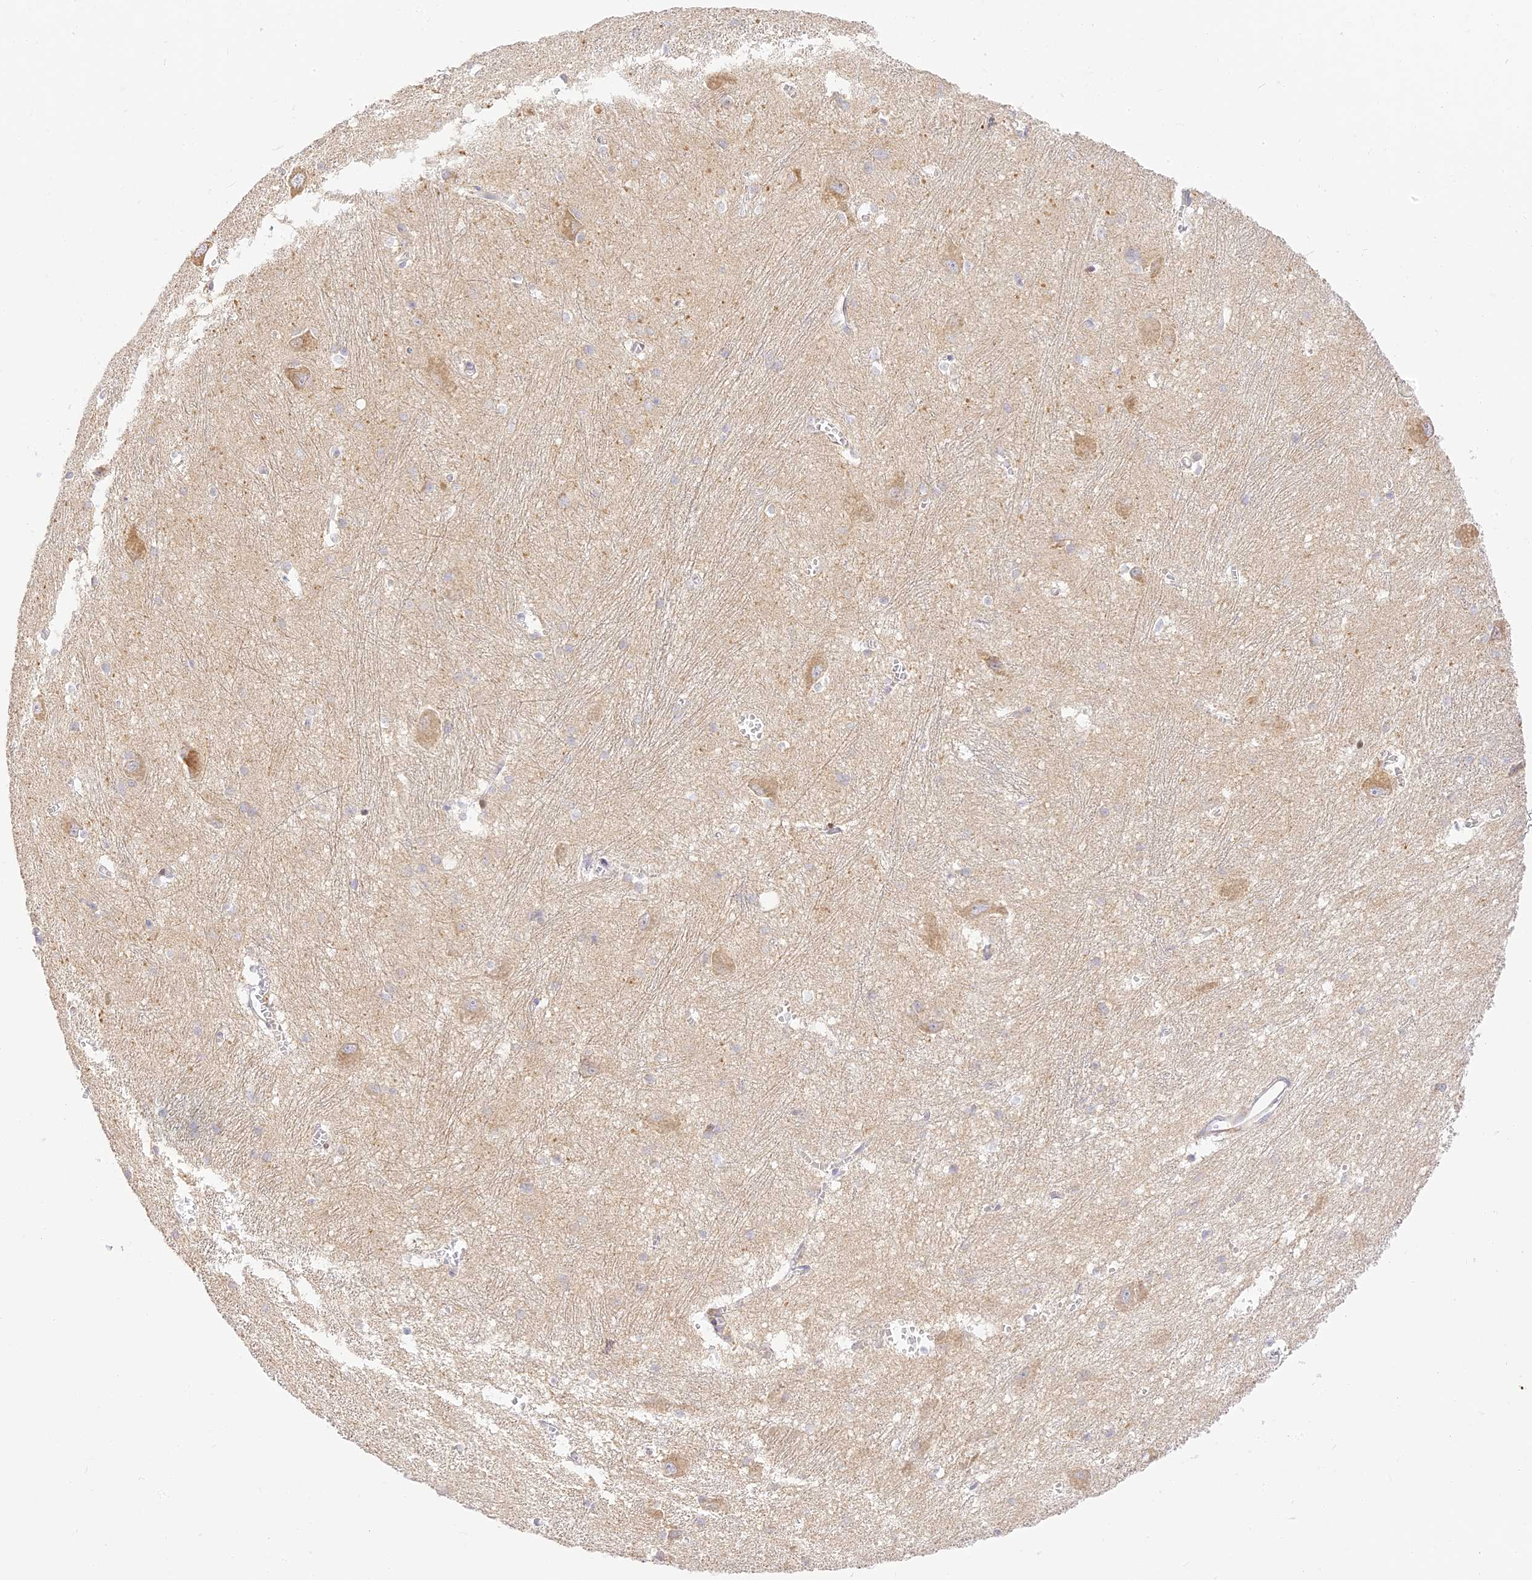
{"staining": {"intensity": "negative", "quantity": "none", "location": "none"}, "tissue": "caudate", "cell_type": "Glial cells", "image_type": "normal", "snomed": [{"axis": "morphology", "description": "Normal tissue, NOS"}, {"axis": "topography", "description": "Lateral ventricle wall"}], "caption": "DAB immunohistochemical staining of normal human caudate shows no significant expression in glial cells.", "gene": "LRRC15", "patient": {"sex": "male", "age": 37}}